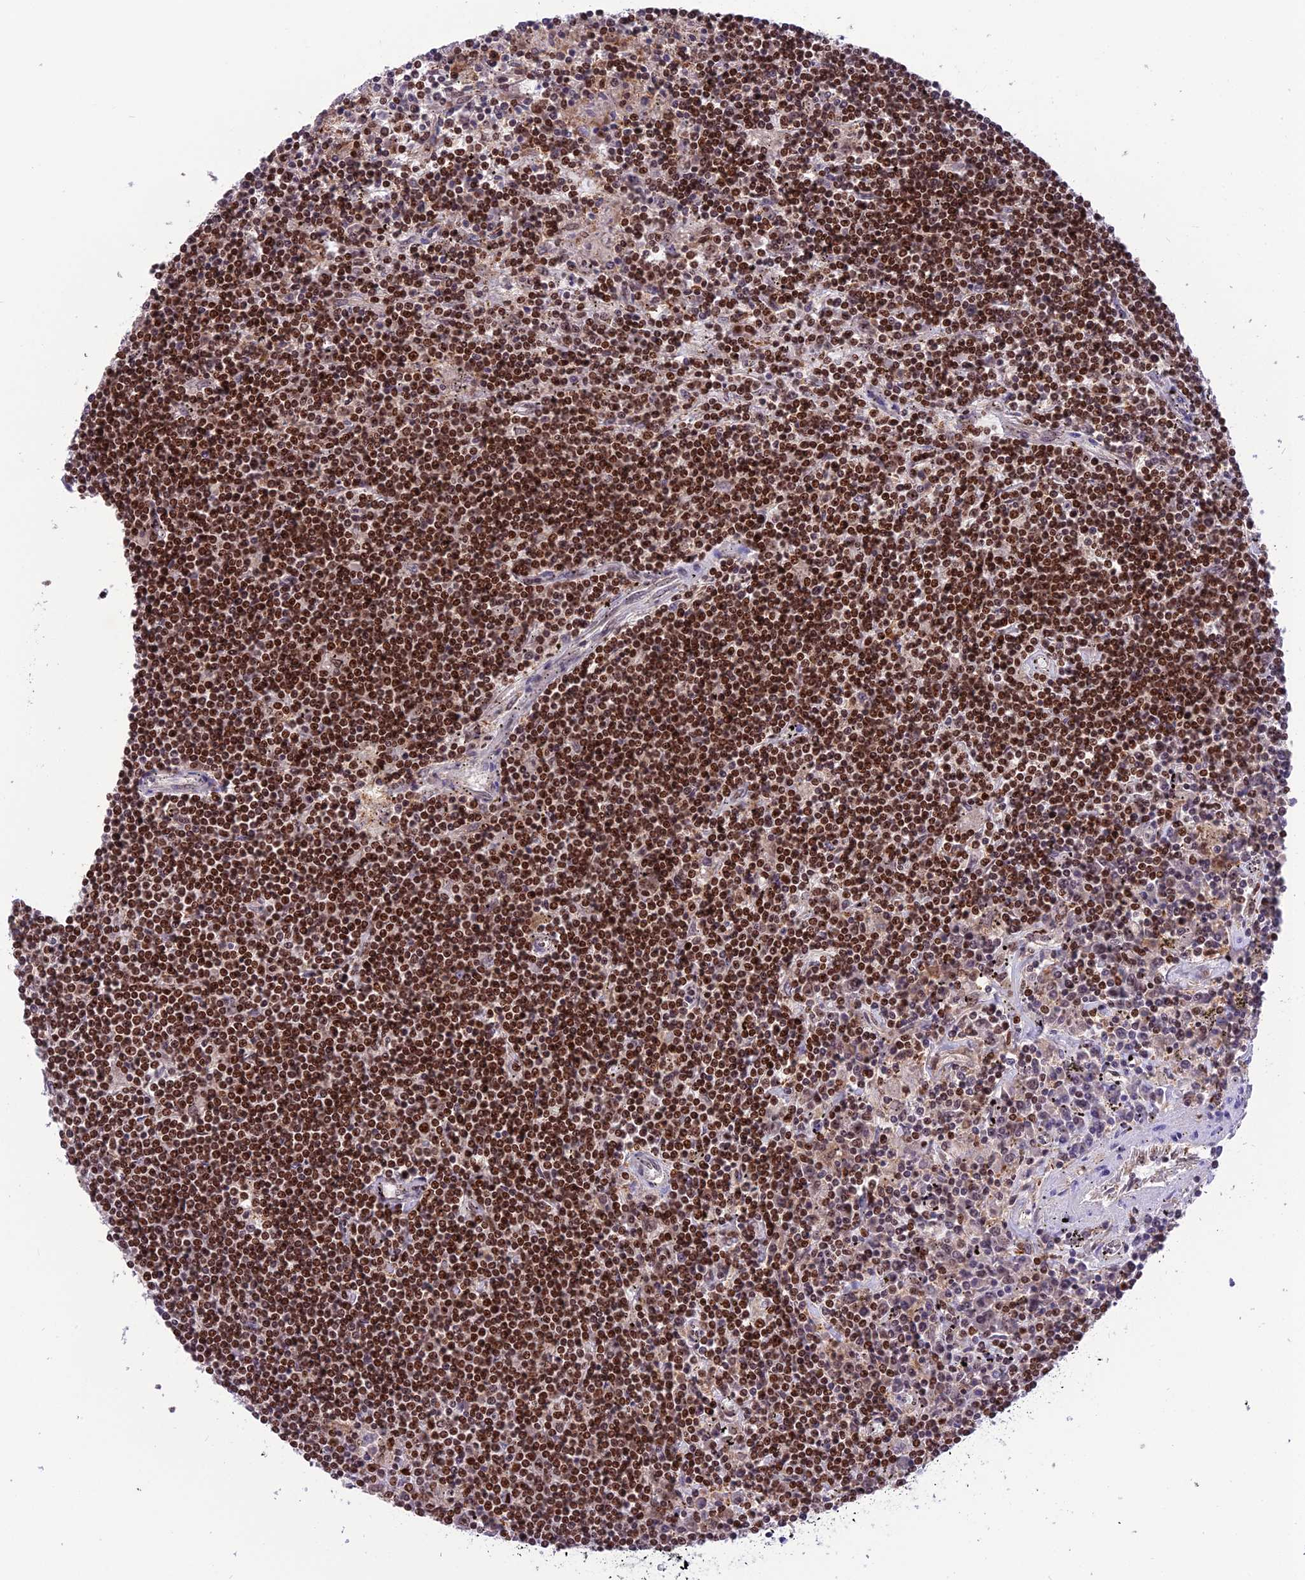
{"staining": {"intensity": "strong", "quantity": ">75%", "location": "nuclear"}, "tissue": "lymphoma", "cell_type": "Tumor cells", "image_type": "cancer", "snomed": [{"axis": "morphology", "description": "Malignant lymphoma, non-Hodgkin's type, Low grade"}, {"axis": "topography", "description": "Spleen"}], "caption": "Immunohistochemical staining of human lymphoma exhibits strong nuclear protein expression in approximately >75% of tumor cells.", "gene": "MIS12", "patient": {"sex": "male", "age": 76}}